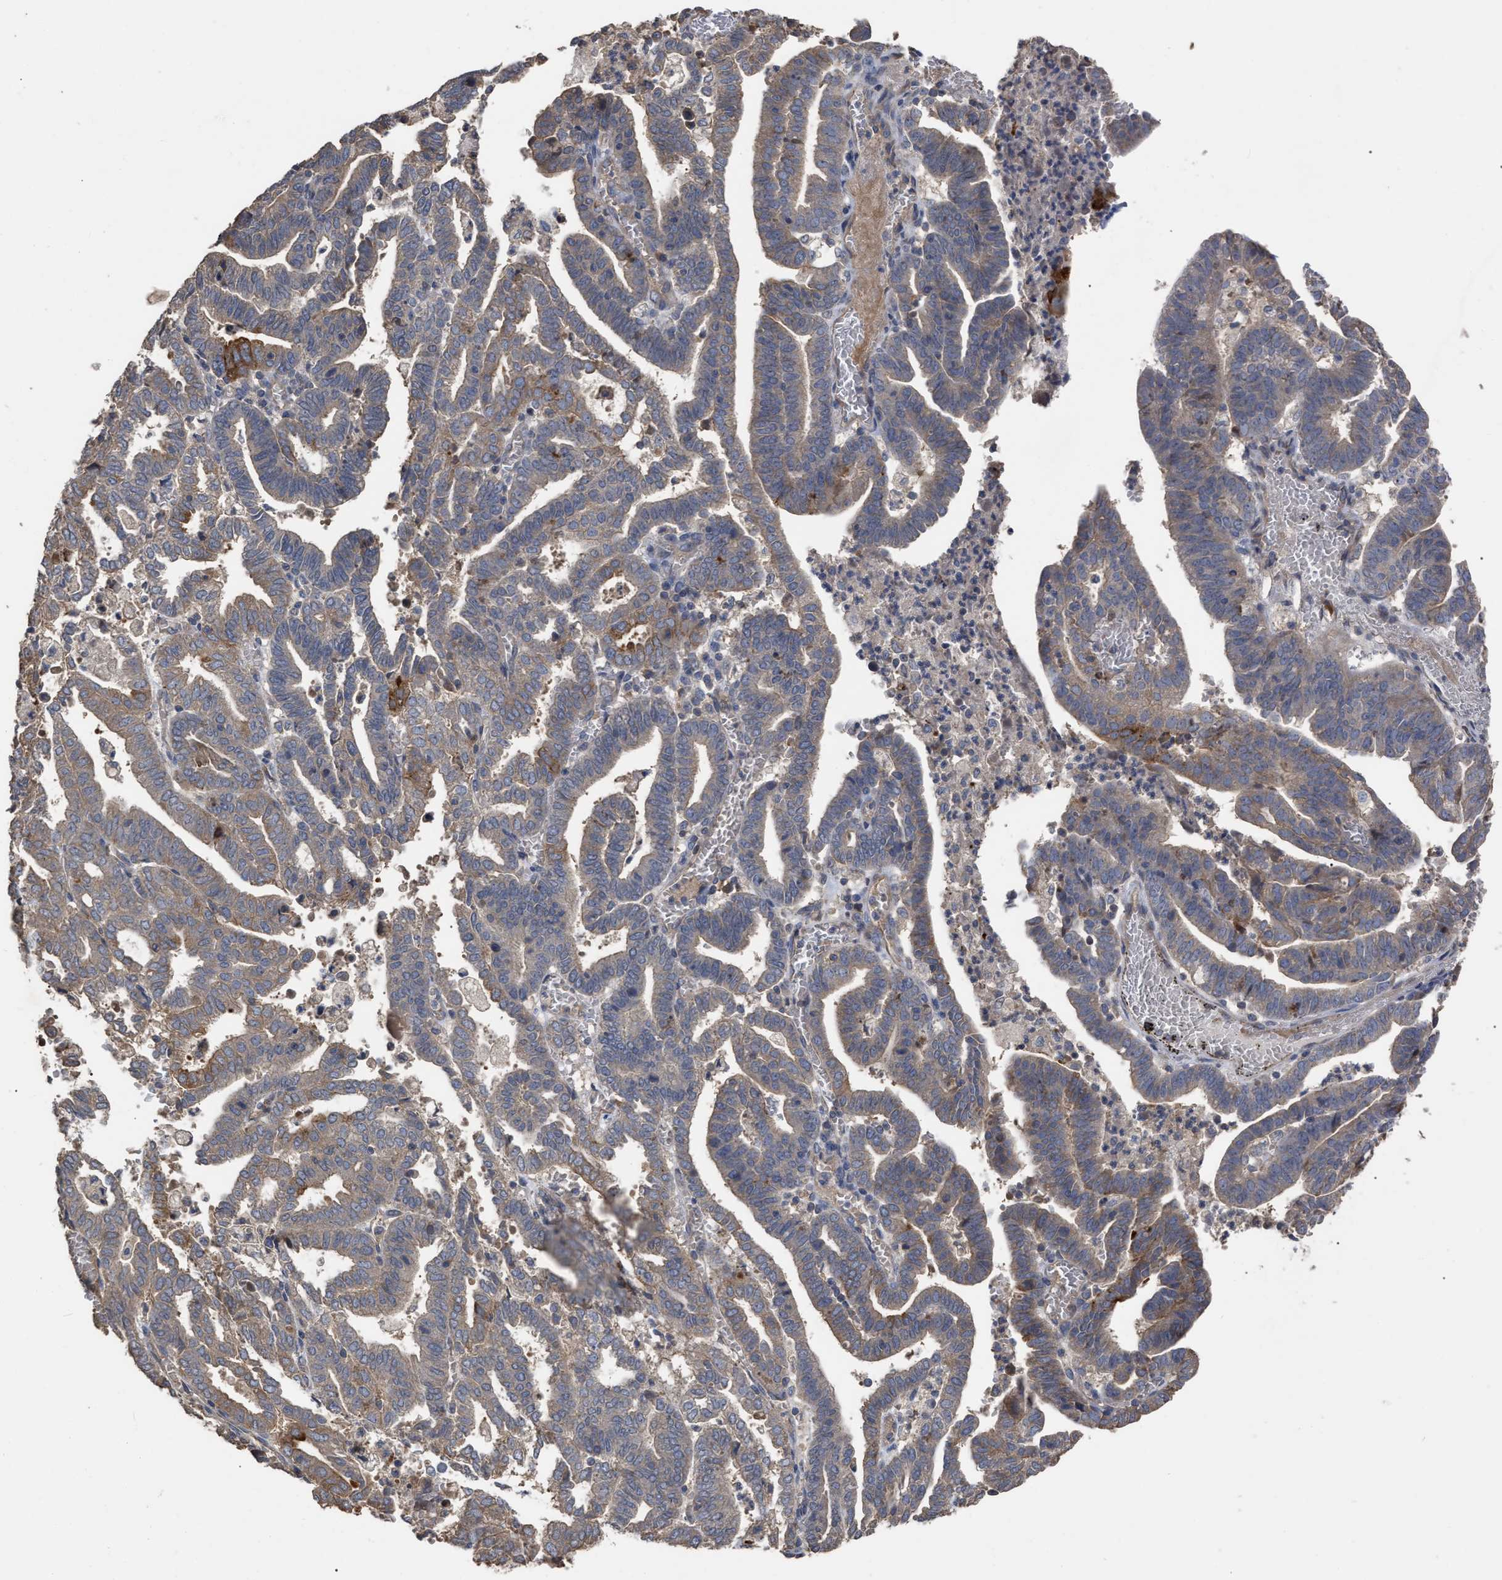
{"staining": {"intensity": "weak", "quantity": "25%-75%", "location": "cytoplasmic/membranous"}, "tissue": "endometrial cancer", "cell_type": "Tumor cells", "image_type": "cancer", "snomed": [{"axis": "morphology", "description": "Adenocarcinoma, NOS"}, {"axis": "topography", "description": "Uterus"}], "caption": "Immunohistochemical staining of human endometrial cancer reveals low levels of weak cytoplasmic/membranous staining in about 25%-75% of tumor cells. Nuclei are stained in blue.", "gene": "BTN2A1", "patient": {"sex": "female", "age": 83}}